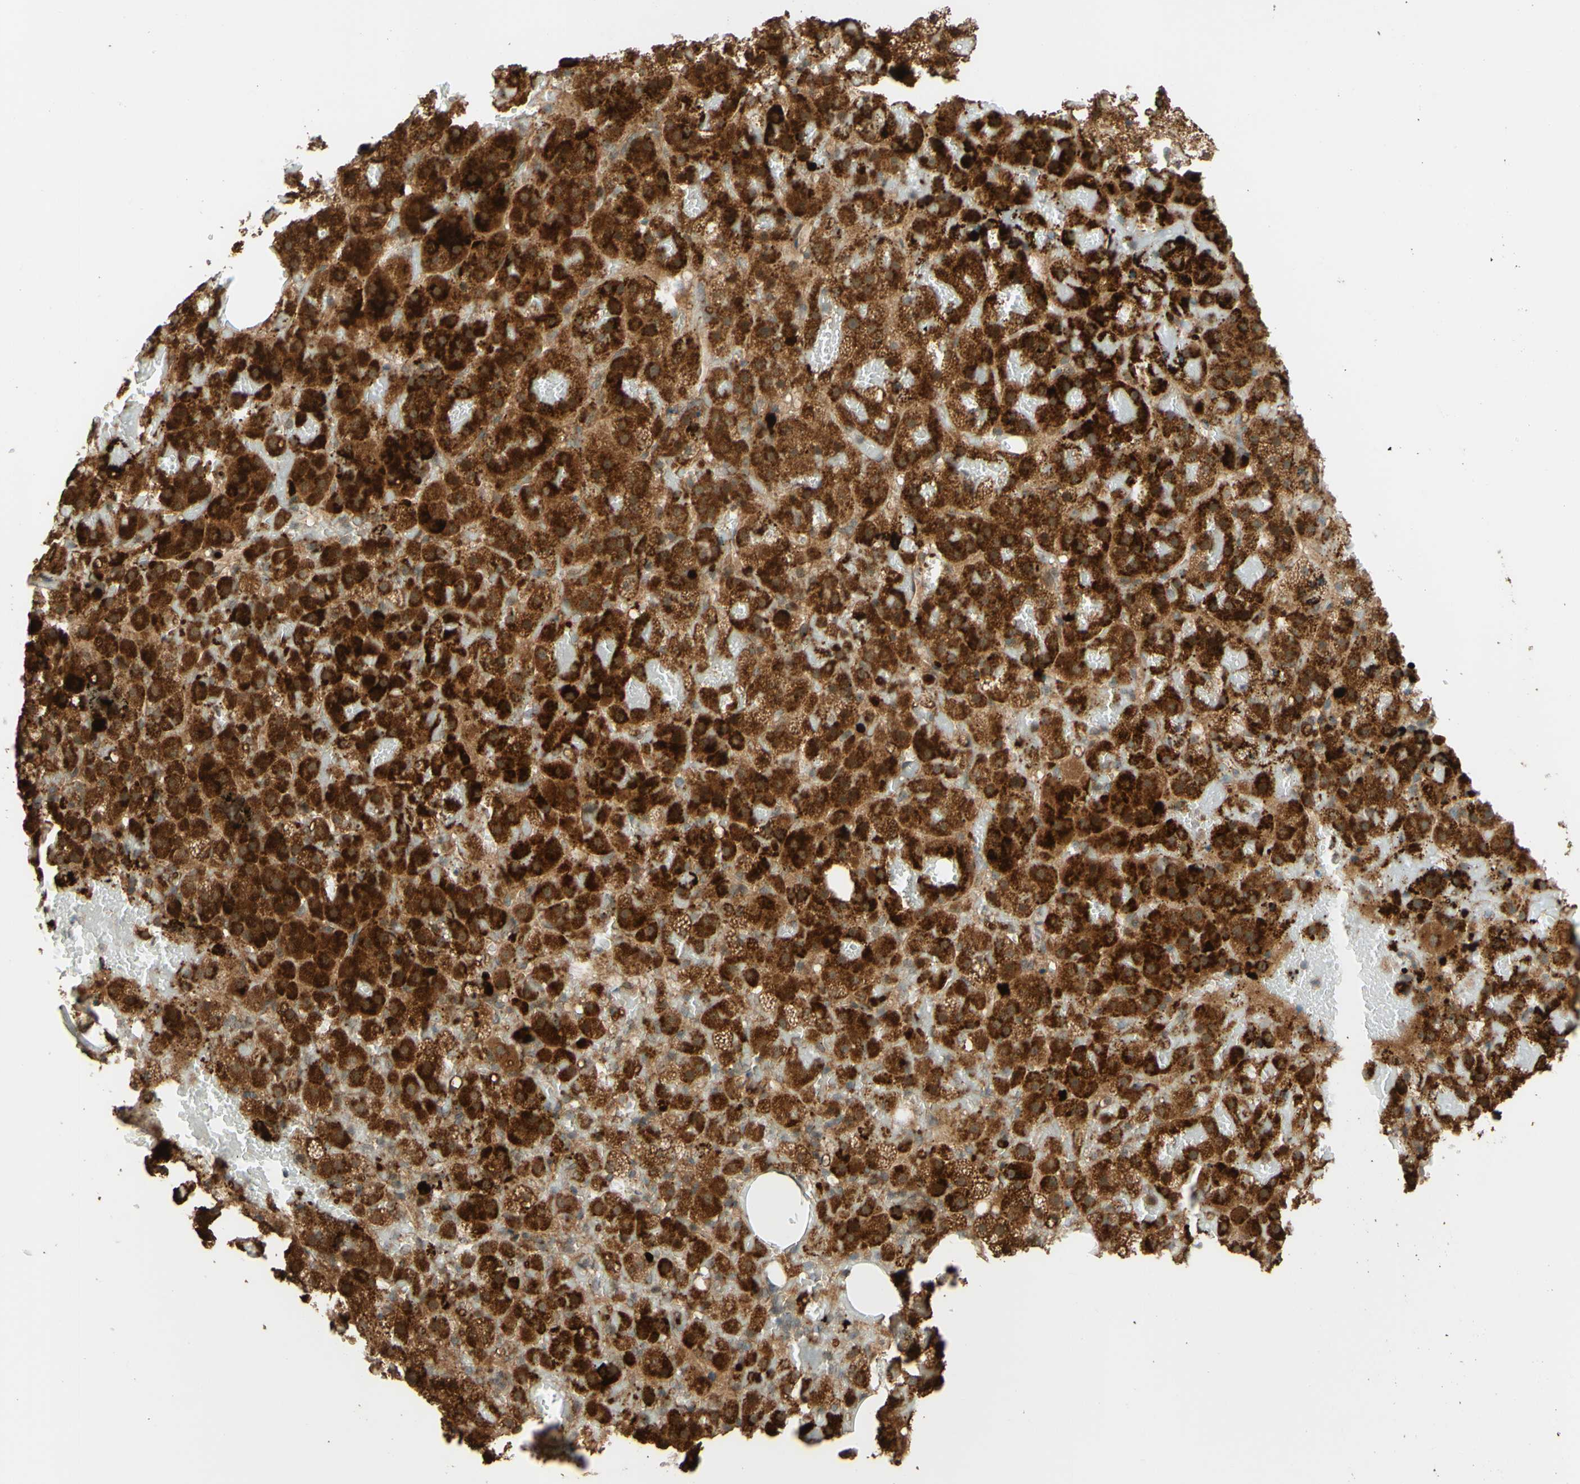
{"staining": {"intensity": "strong", "quantity": ">75%", "location": "cytoplasmic/membranous"}, "tissue": "adrenal gland", "cell_type": "Glandular cells", "image_type": "normal", "snomed": [{"axis": "morphology", "description": "Normal tissue, NOS"}, {"axis": "topography", "description": "Adrenal gland"}], "caption": "A brown stain highlights strong cytoplasmic/membranous expression of a protein in glandular cells of benign adrenal gland. Using DAB (3,3'-diaminobenzidine) (brown) and hematoxylin (blue) stains, captured at high magnification using brightfield microscopy.", "gene": "RNF19A", "patient": {"sex": "female", "age": 59}}